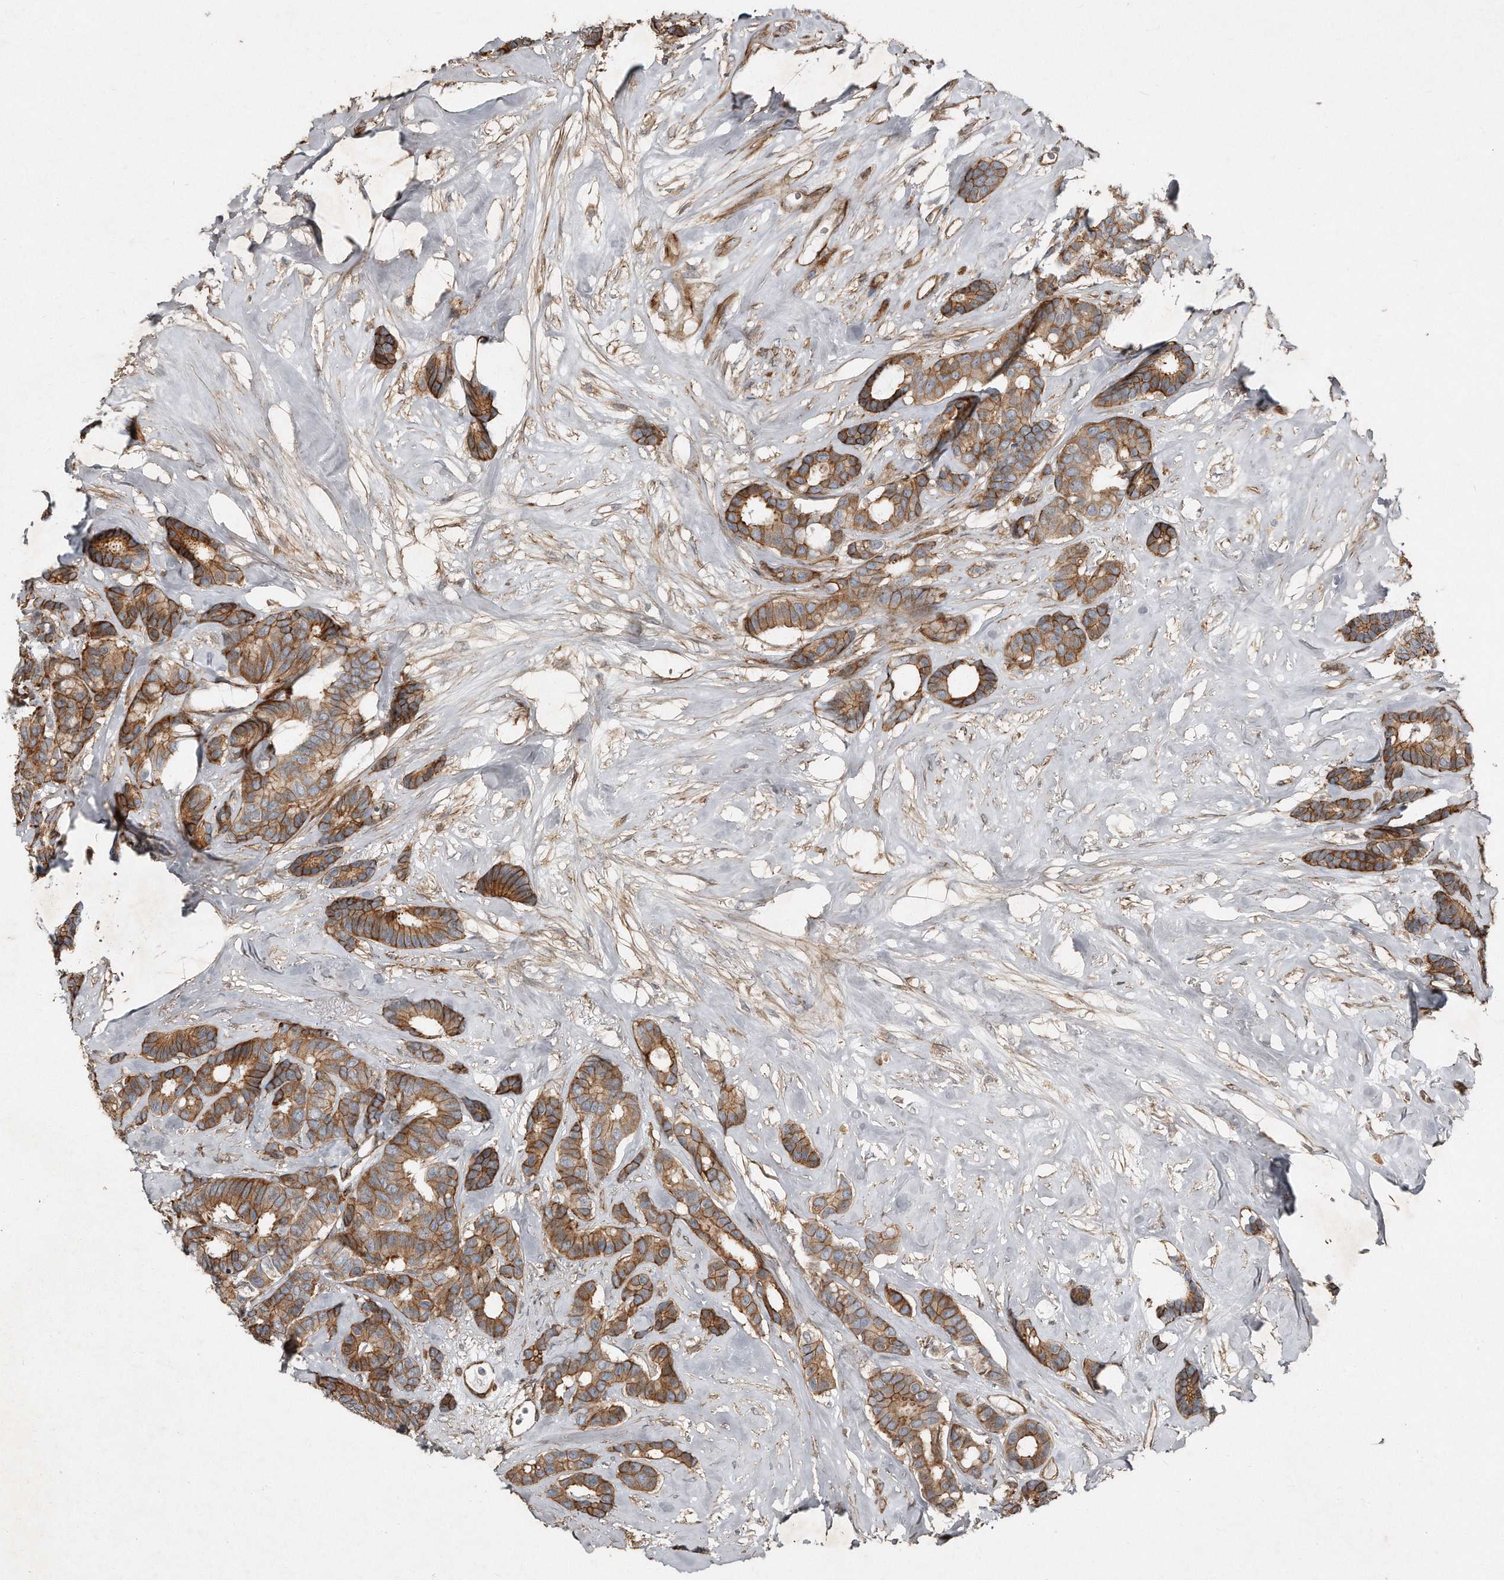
{"staining": {"intensity": "moderate", "quantity": ">75%", "location": "cytoplasmic/membranous"}, "tissue": "breast cancer", "cell_type": "Tumor cells", "image_type": "cancer", "snomed": [{"axis": "morphology", "description": "Duct carcinoma"}, {"axis": "topography", "description": "Breast"}], "caption": "Immunohistochemistry (IHC) staining of breast cancer, which displays medium levels of moderate cytoplasmic/membranous staining in approximately >75% of tumor cells indicating moderate cytoplasmic/membranous protein staining. The staining was performed using DAB (3,3'-diaminobenzidine) (brown) for protein detection and nuclei were counterstained in hematoxylin (blue).", "gene": "SNAP47", "patient": {"sex": "female", "age": 87}}